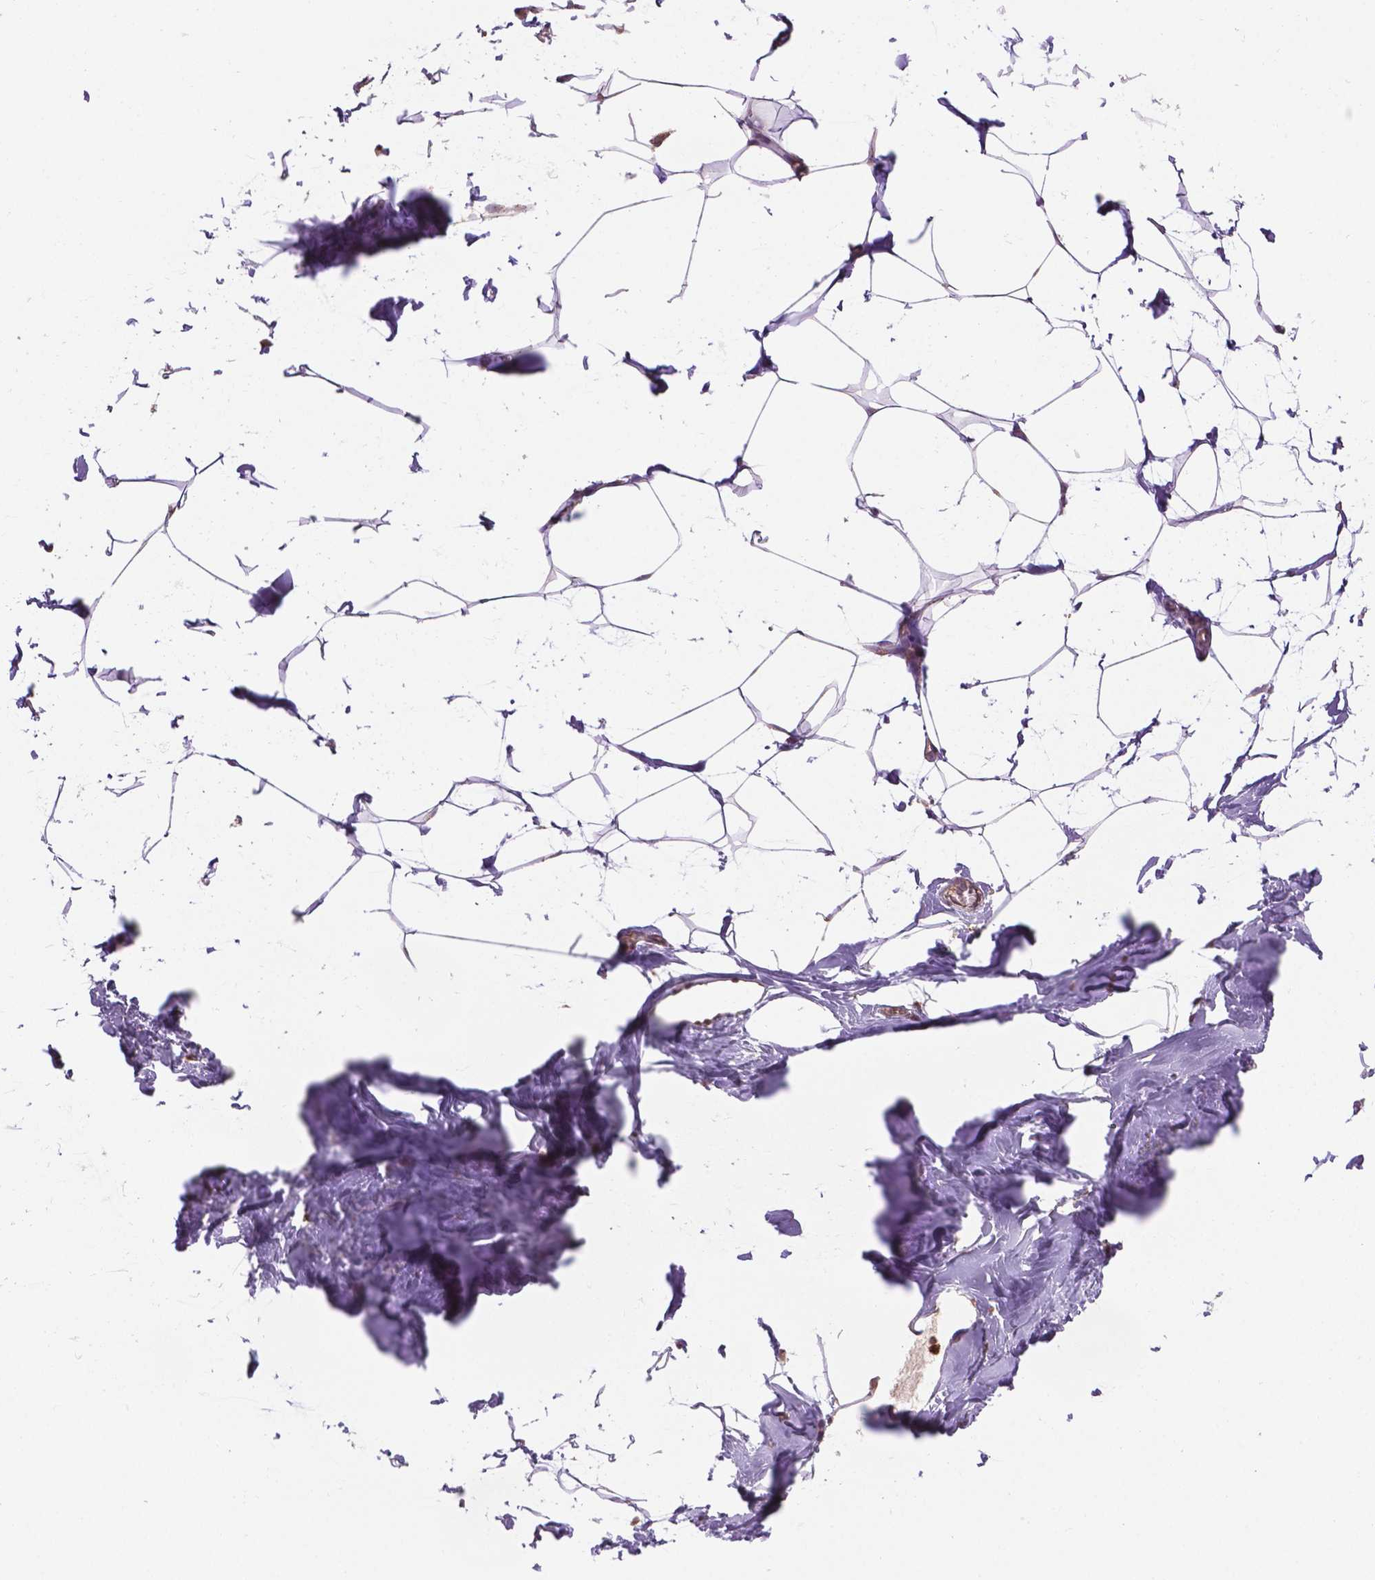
{"staining": {"intensity": "strong", "quantity": ">75%", "location": "cytoplasmic/membranous"}, "tissue": "breast", "cell_type": "Adipocytes", "image_type": "normal", "snomed": [{"axis": "morphology", "description": "Normal tissue, NOS"}, {"axis": "topography", "description": "Breast"}], "caption": "Immunohistochemical staining of unremarkable human breast reveals >75% levels of strong cytoplasmic/membranous protein expression in about >75% of adipocytes. (DAB = brown stain, brightfield microscopy at high magnification).", "gene": "PIBF1", "patient": {"sex": "female", "age": 32}}